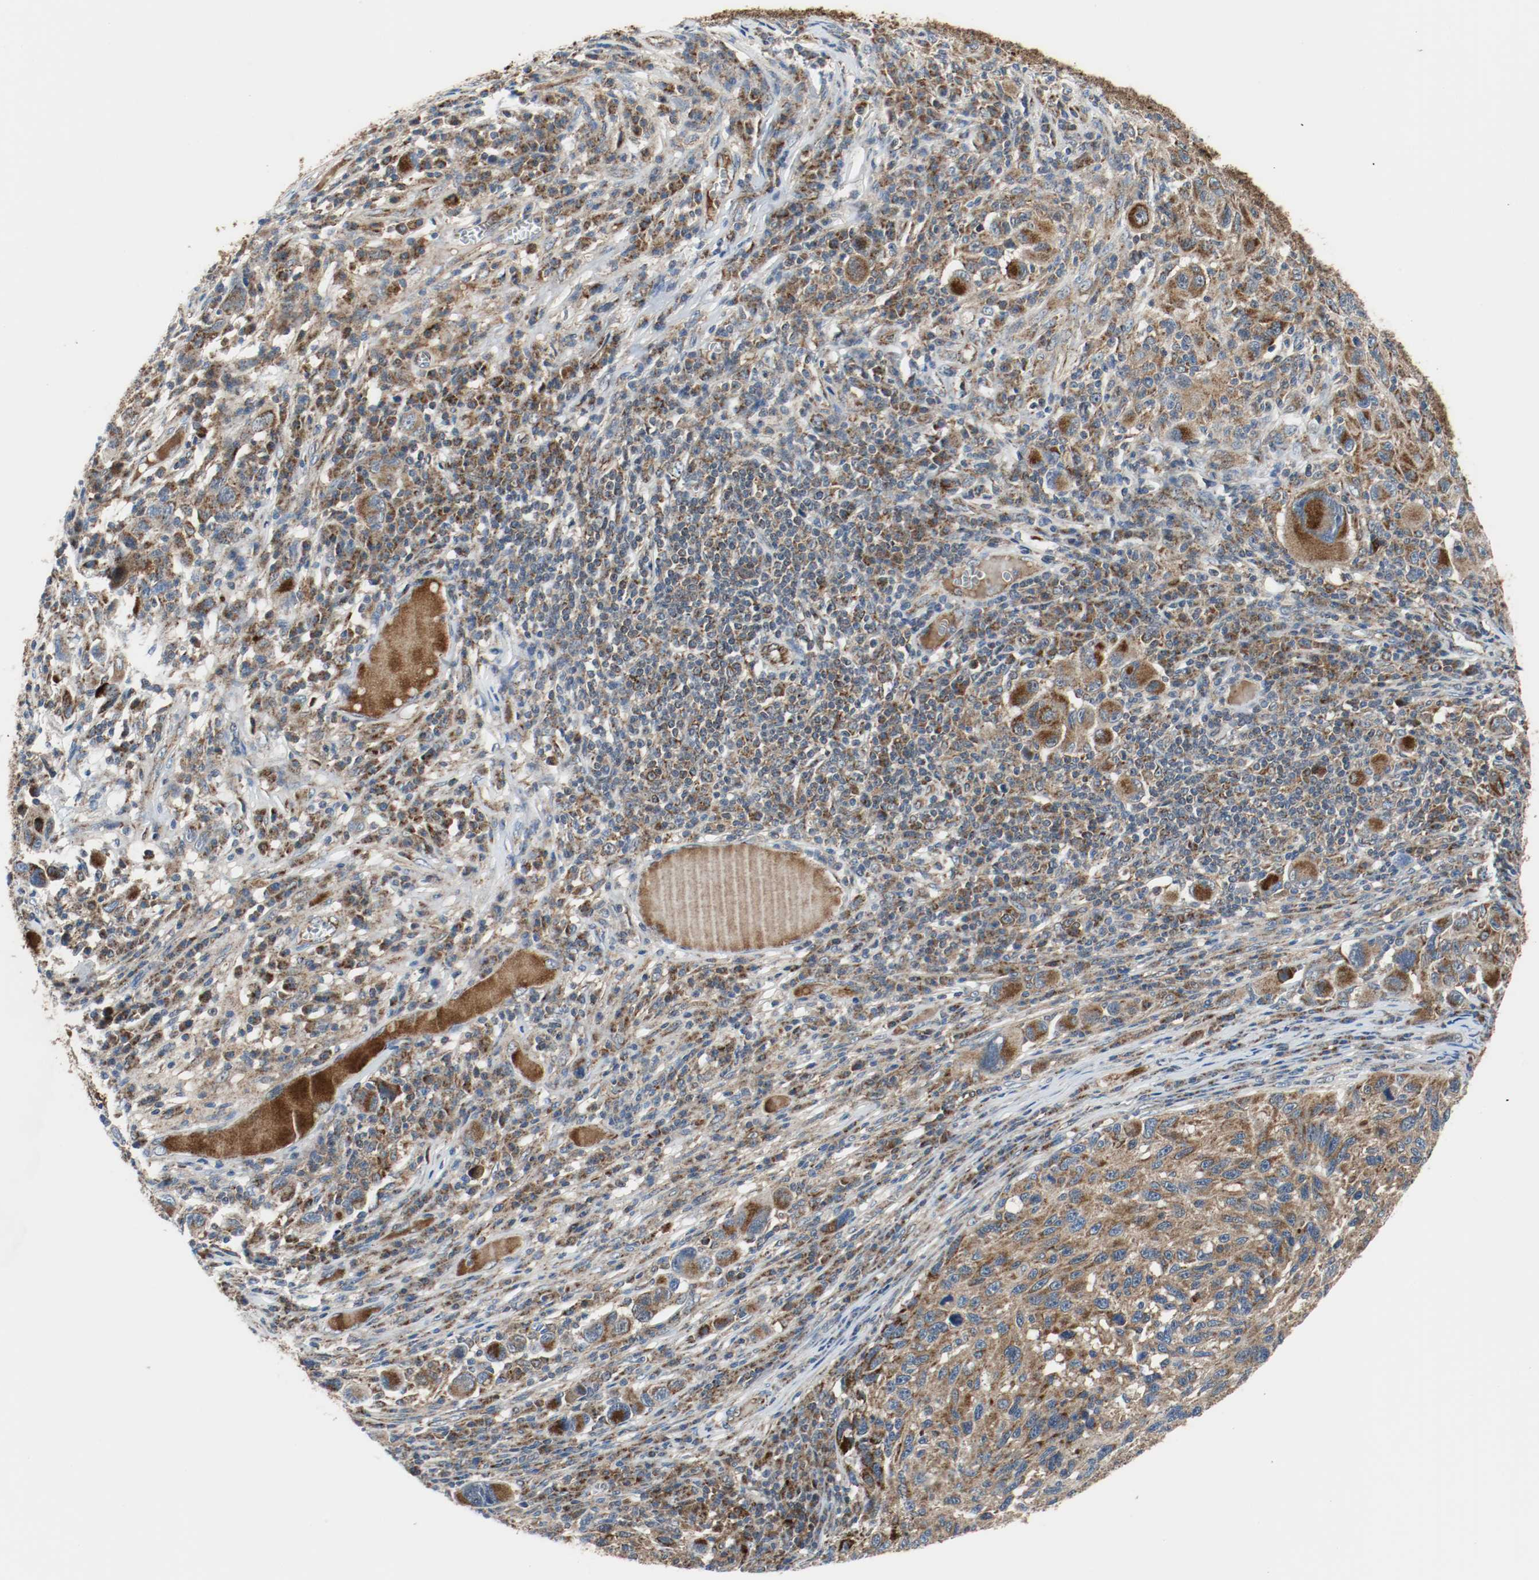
{"staining": {"intensity": "moderate", "quantity": ">75%", "location": "cytoplasmic/membranous"}, "tissue": "melanoma", "cell_type": "Tumor cells", "image_type": "cancer", "snomed": [{"axis": "morphology", "description": "Malignant melanoma, NOS"}, {"axis": "topography", "description": "Skin"}], "caption": "Protein analysis of malignant melanoma tissue reveals moderate cytoplasmic/membranous positivity in about >75% of tumor cells.", "gene": "TXNRD1", "patient": {"sex": "male", "age": 53}}